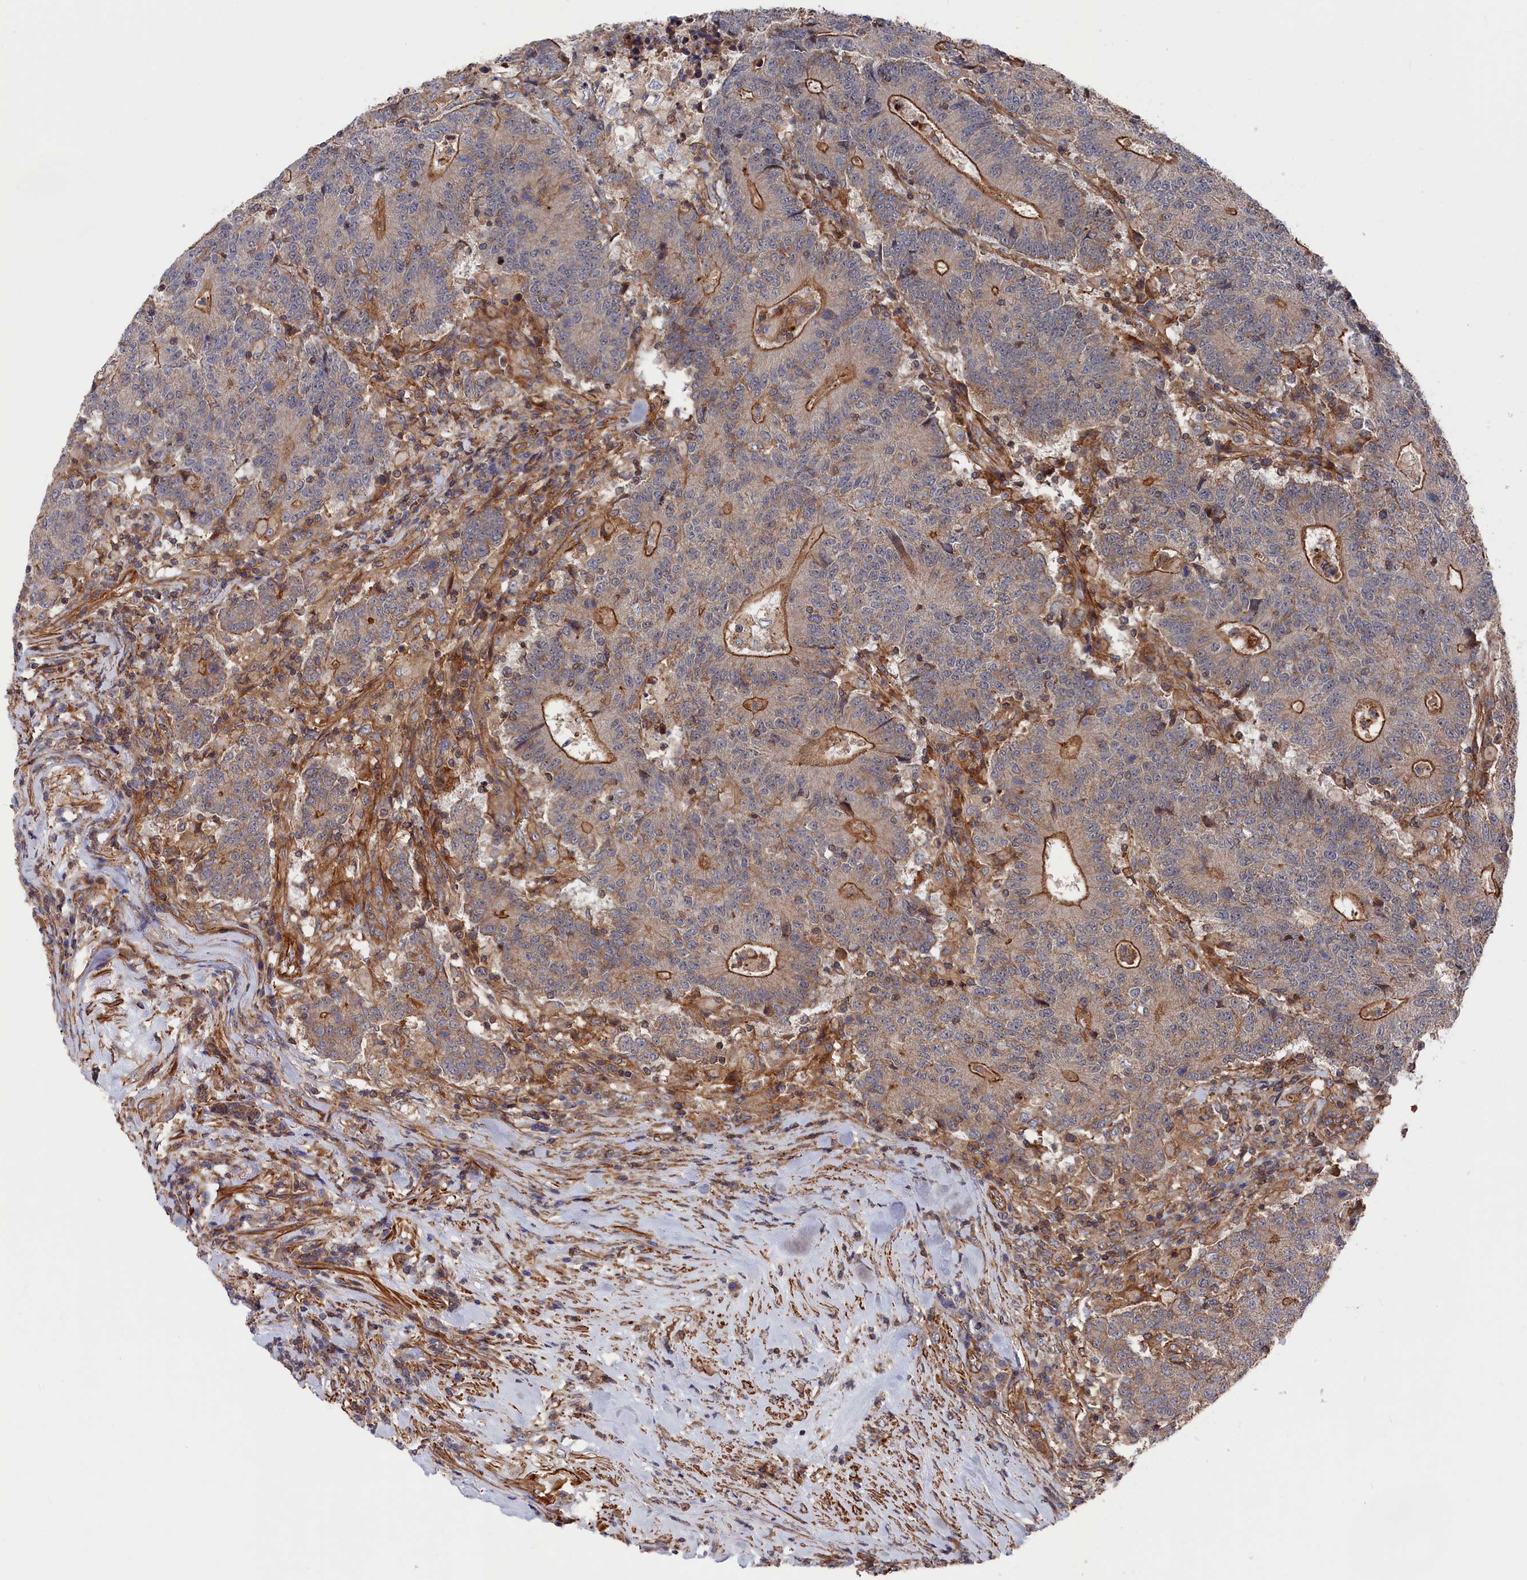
{"staining": {"intensity": "strong", "quantity": "25%-75%", "location": "cytoplasmic/membranous"}, "tissue": "colorectal cancer", "cell_type": "Tumor cells", "image_type": "cancer", "snomed": [{"axis": "morphology", "description": "Adenocarcinoma, NOS"}, {"axis": "topography", "description": "Colon"}], "caption": "Adenocarcinoma (colorectal) stained for a protein (brown) exhibits strong cytoplasmic/membranous positive positivity in about 25%-75% of tumor cells.", "gene": "LDHD", "patient": {"sex": "female", "age": 75}}